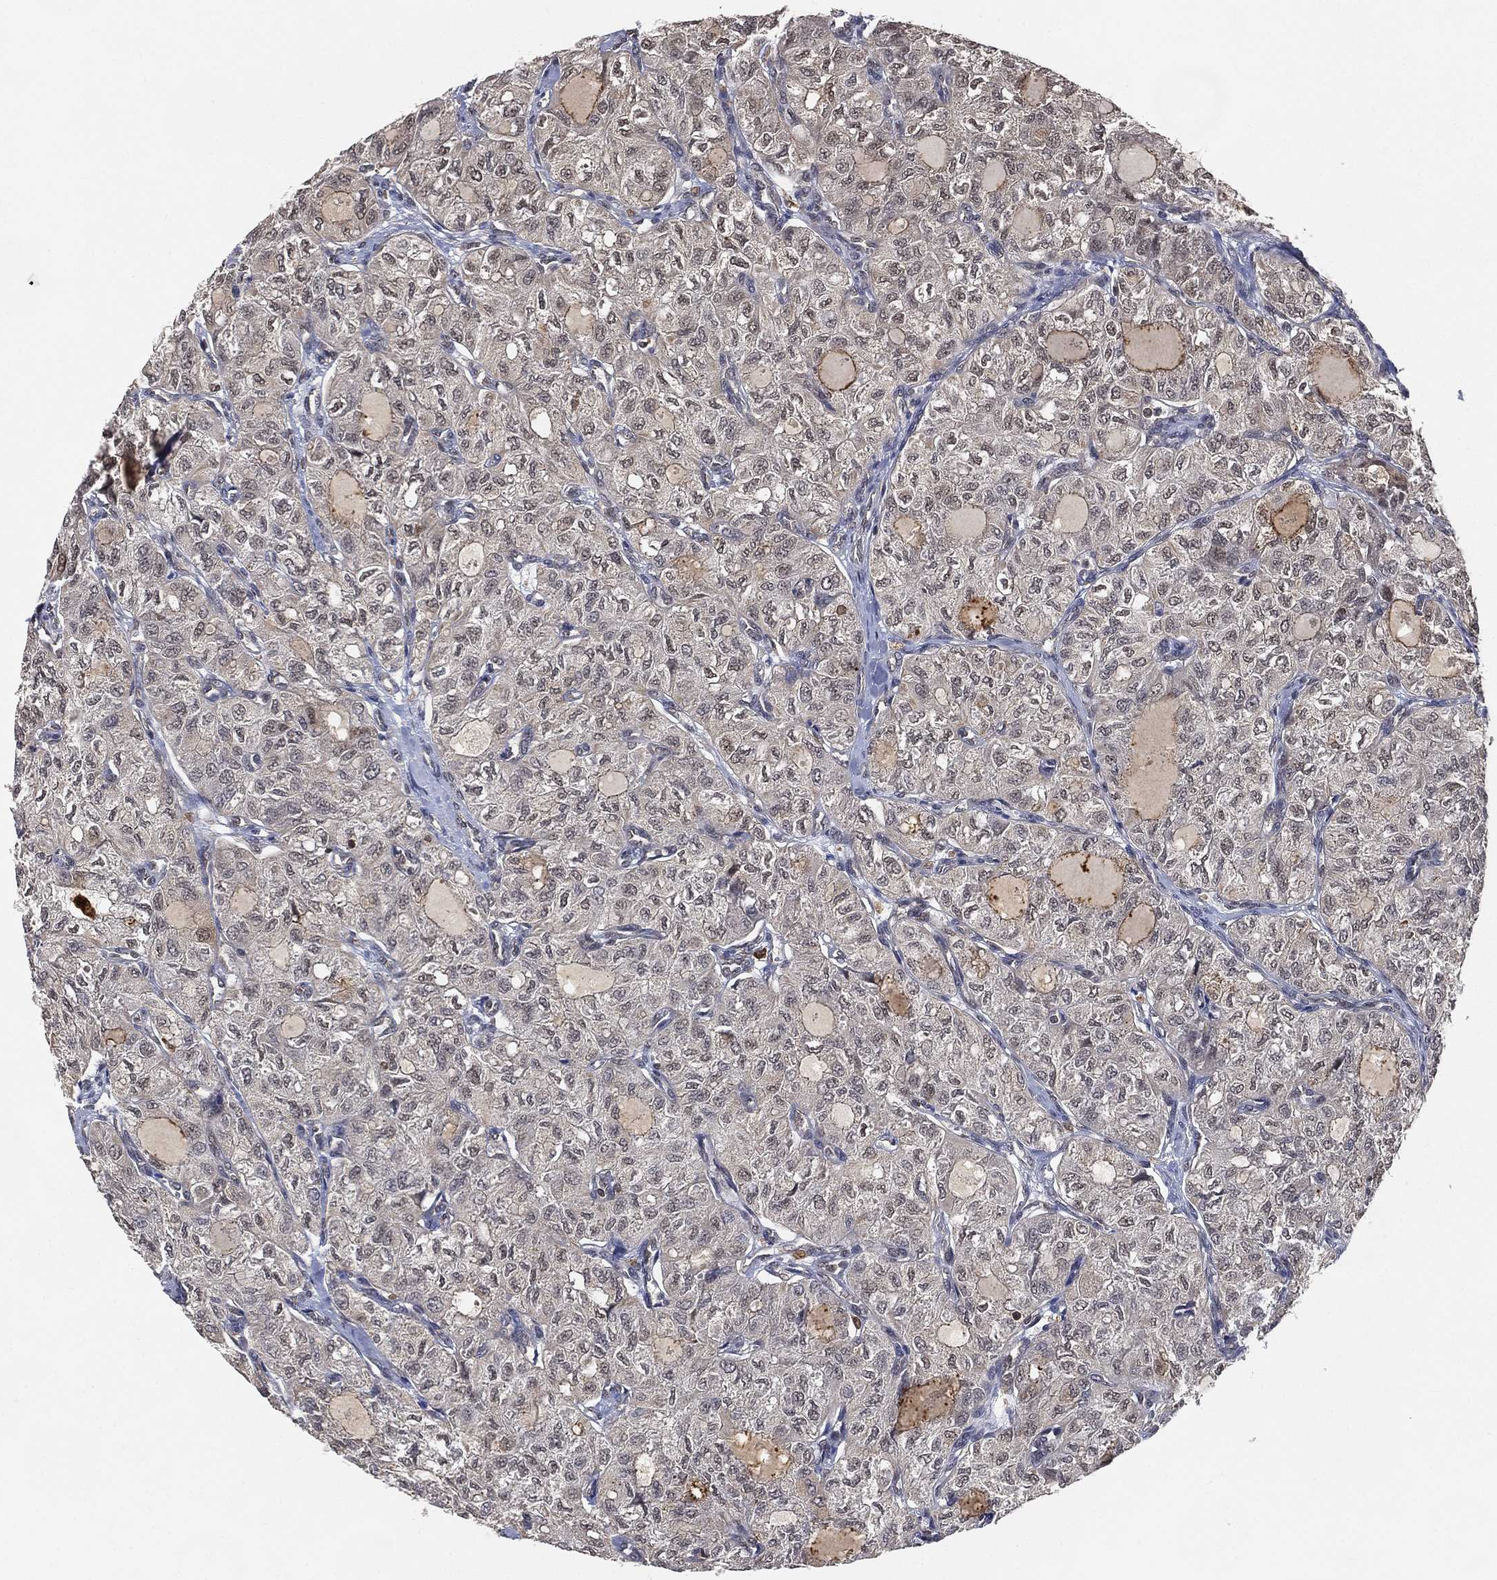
{"staining": {"intensity": "negative", "quantity": "none", "location": "none"}, "tissue": "thyroid cancer", "cell_type": "Tumor cells", "image_type": "cancer", "snomed": [{"axis": "morphology", "description": "Follicular adenoma carcinoma, NOS"}, {"axis": "topography", "description": "Thyroid gland"}], "caption": "Image shows no significant protein staining in tumor cells of thyroid cancer (follicular adenoma carcinoma). (Brightfield microscopy of DAB (3,3'-diaminobenzidine) immunohistochemistry (IHC) at high magnification).", "gene": "WDR26", "patient": {"sex": "male", "age": 75}}